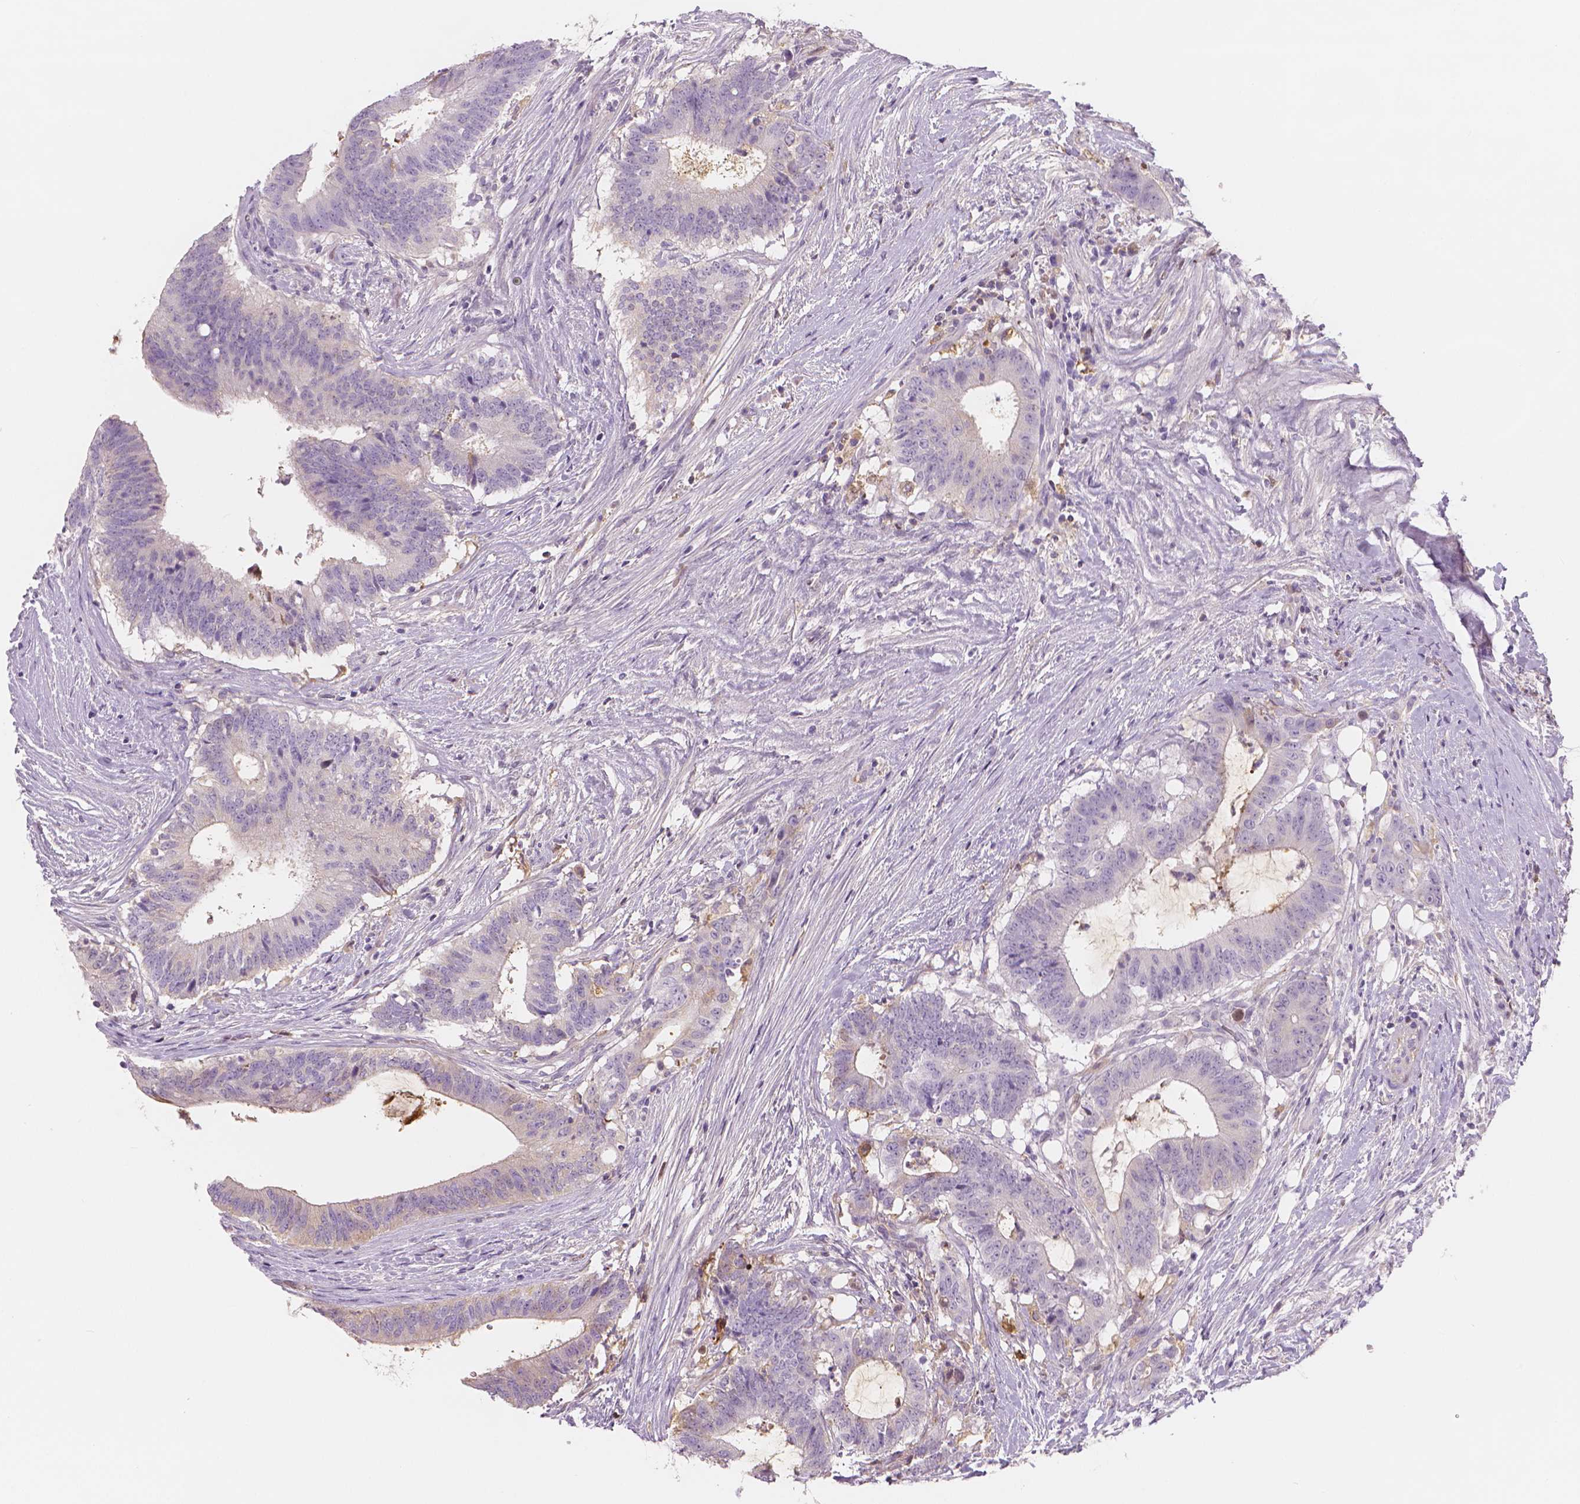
{"staining": {"intensity": "weak", "quantity": "<25%", "location": "cytoplasmic/membranous"}, "tissue": "colorectal cancer", "cell_type": "Tumor cells", "image_type": "cancer", "snomed": [{"axis": "morphology", "description": "Adenocarcinoma, NOS"}, {"axis": "topography", "description": "Colon"}], "caption": "Immunohistochemical staining of colorectal adenocarcinoma shows no significant staining in tumor cells. The staining was performed using DAB to visualize the protein expression in brown, while the nuclei were stained in blue with hematoxylin (Magnification: 20x).", "gene": "APOA4", "patient": {"sex": "female", "age": 43}}